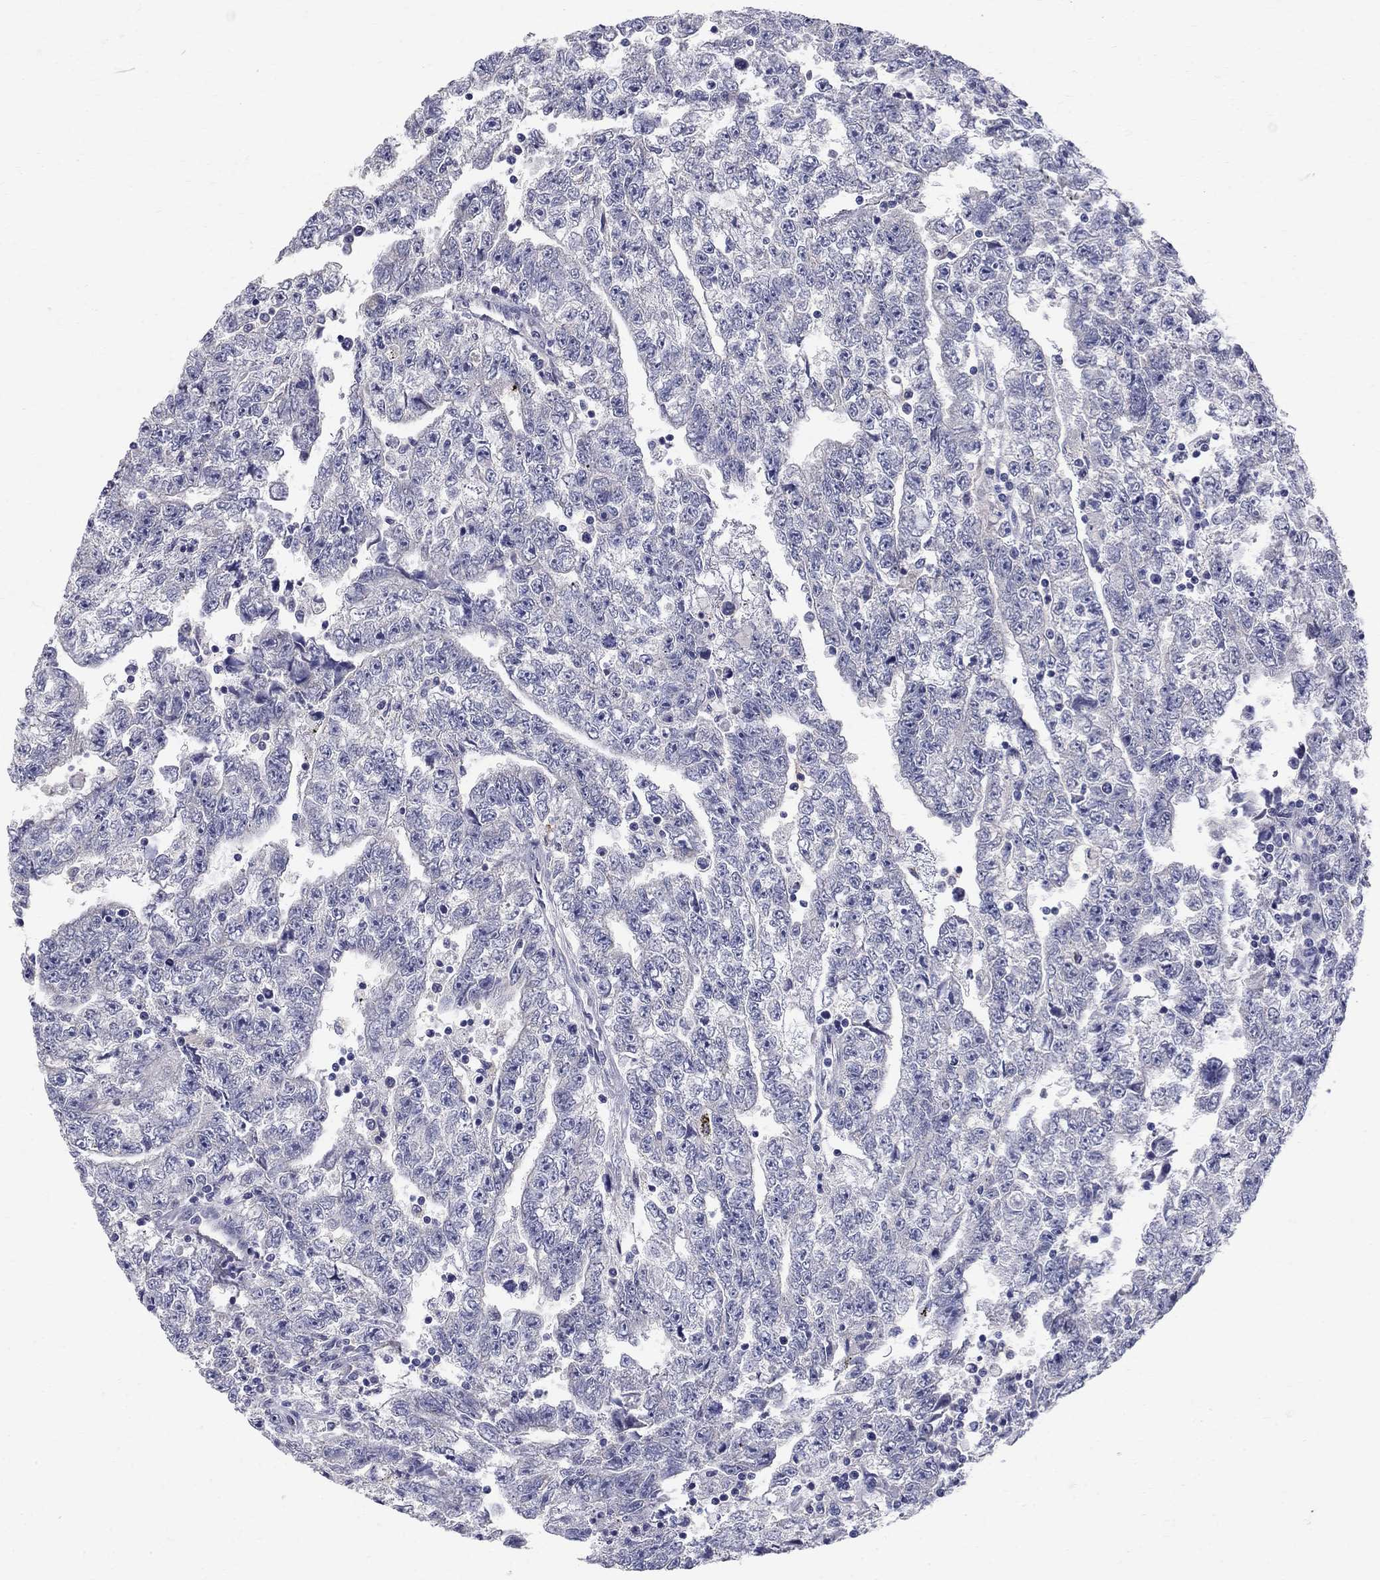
{"staining": {"intensity": "negative", "quantity": "none", "location": "none"}, "tissue": "testis cancer", "cell_type": "Tumor cells", "image_type": "cancer", "snomed": [{"axis": "morphology", "description": "Carcinoma, Embryonal, NOS"}, {"axis": "topography", "description": "Testis"}], "caption": "Immunohistochemistry (IHC) histopathology image of neoplastic tissue: testis cancer (embryonal carcinoma) stained with DAB (3,3'-diaminobenzidine) shows no significant protein positivity in tumor cells.", "gene": "TP53TG5", "patient": {"sex": "male", "age": 25}}